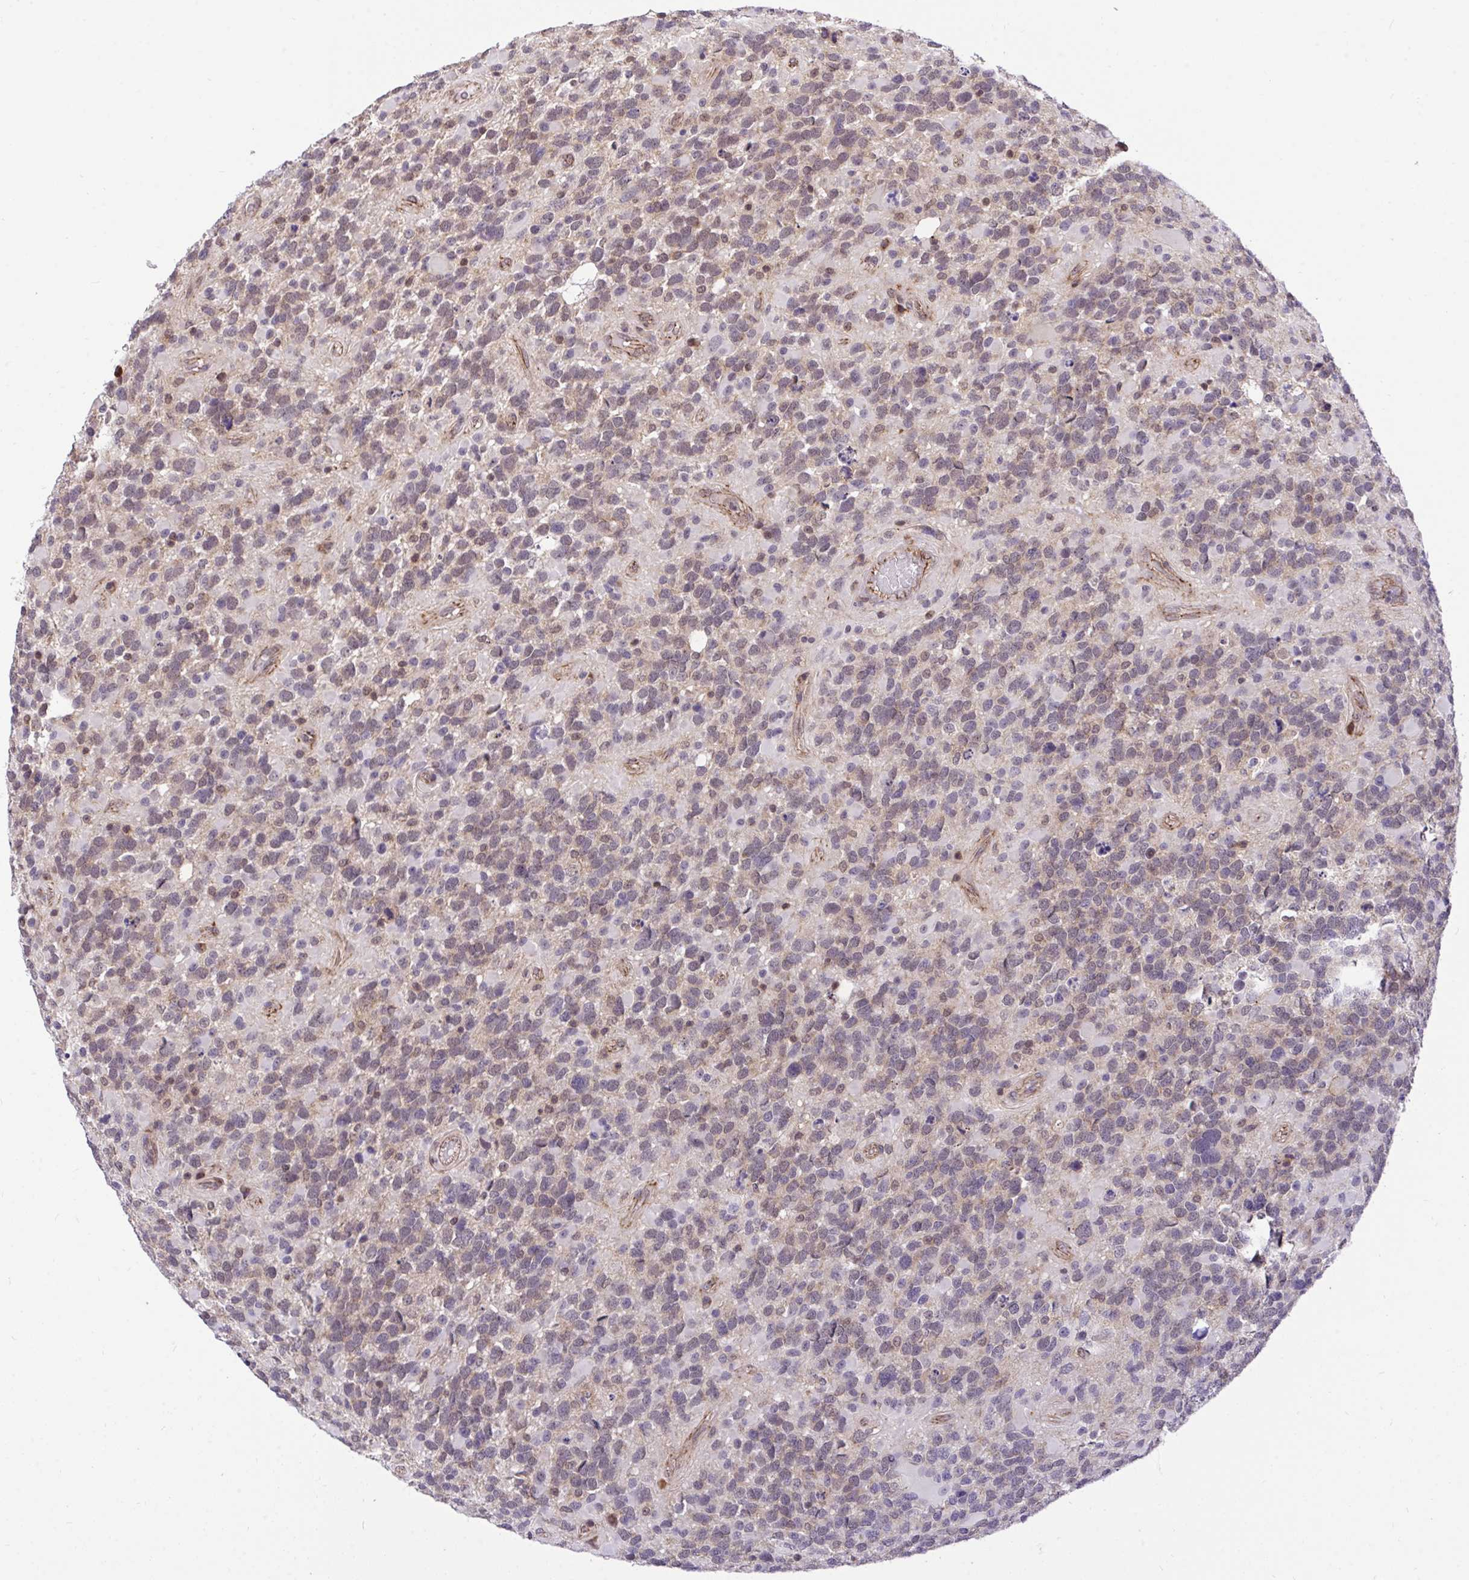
{"staining": {"intensity": "weak", "quantity": "<25%", "location": "cytoplasmic/membranous,nuclear"}, "tissue": "glioma", "cell_type": "Tumor cells", "image_type": "cancer", "snomed": [{"axis": "morphology", "description": "Glioma, malignant, High grade"}, {"axis": "topography", "description": "Brain"}], "caption": "Image shows no protein expression in tumor cells of glioma tissue.", "gene": "PPP1CA", "patient": {"sex": "female", "age": 40}}